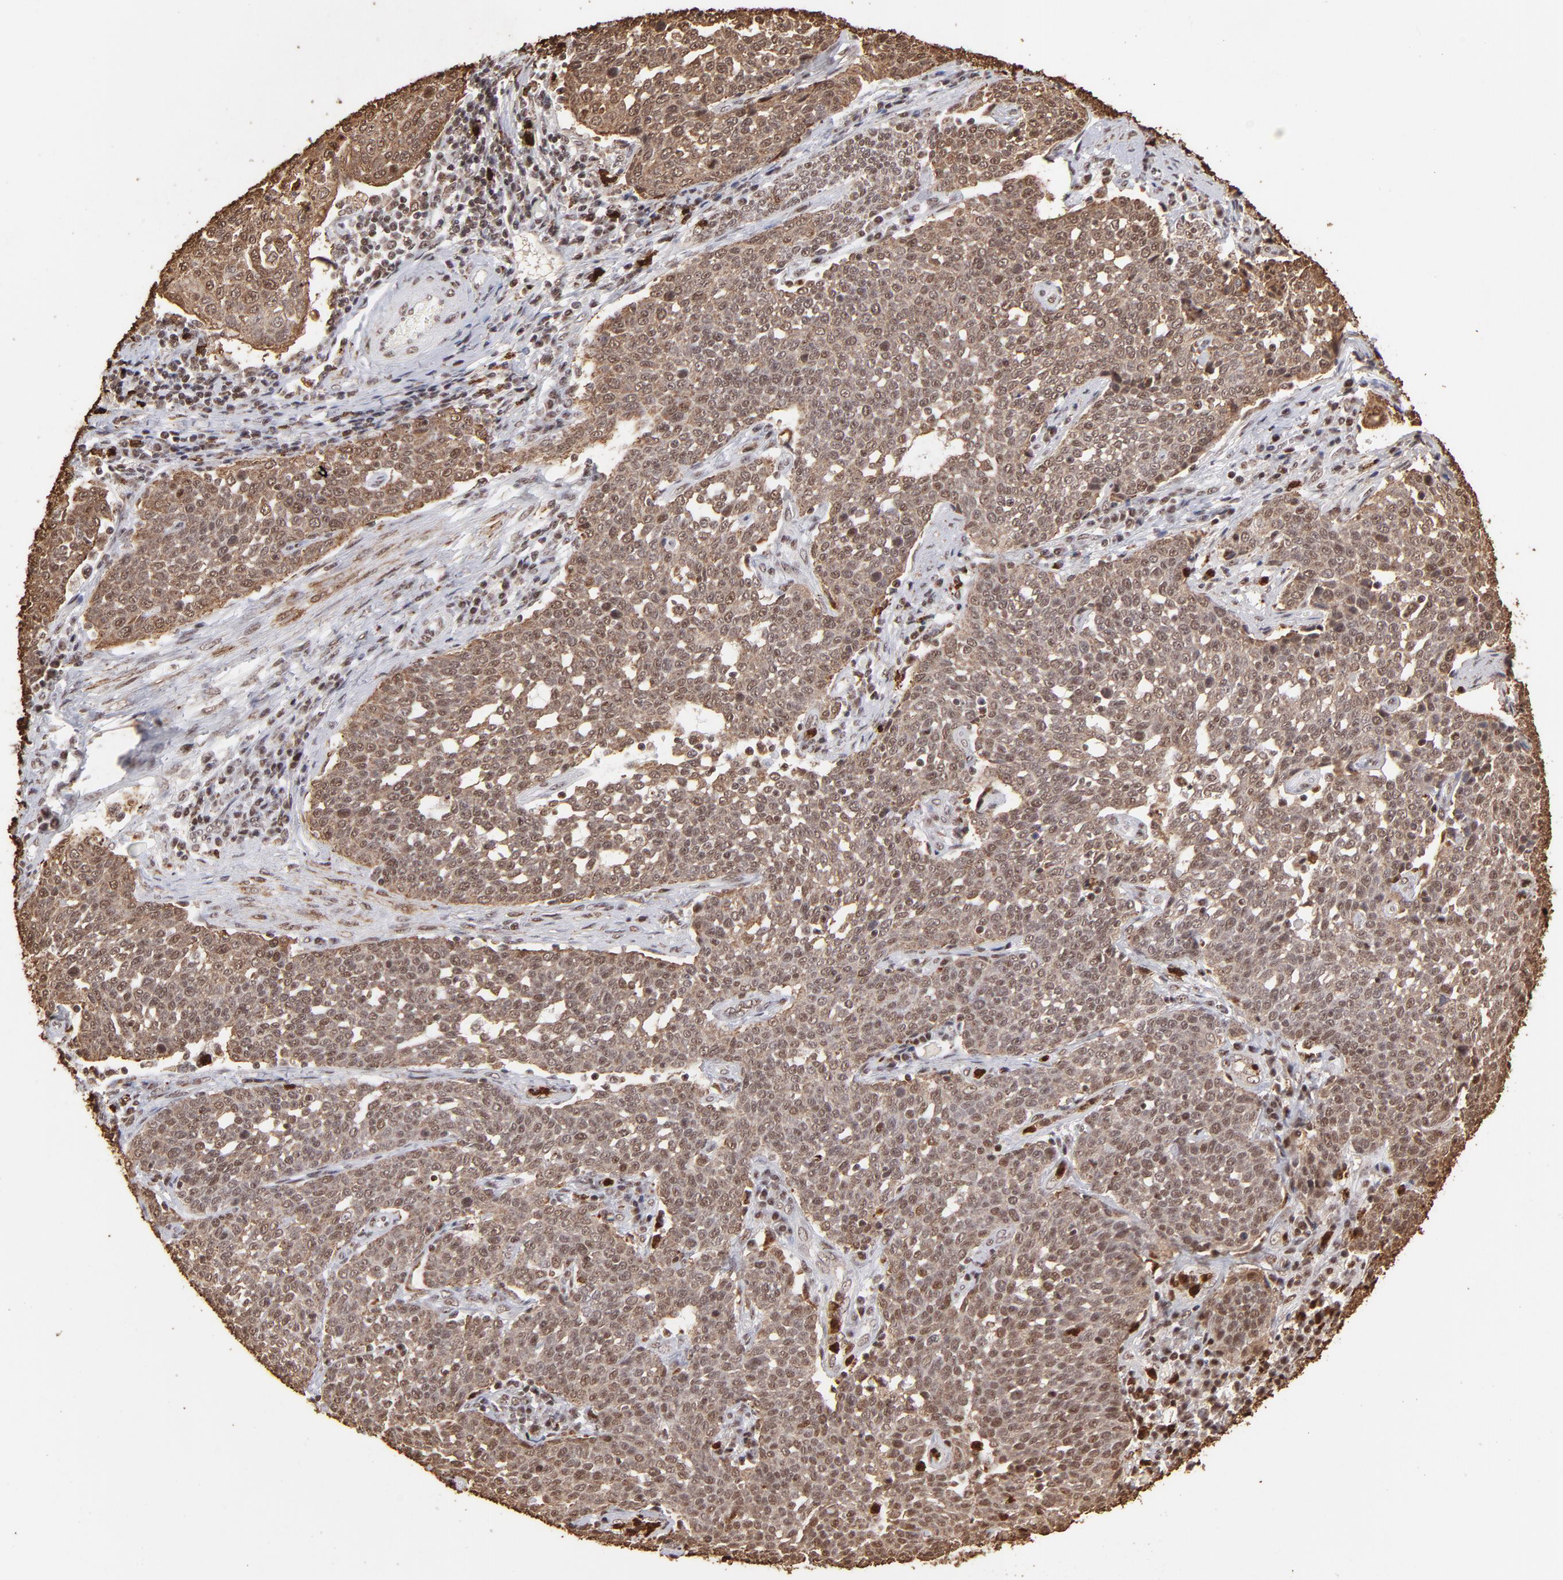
{"staining": {"intensity": "moderate", "quantity": ">75%", "location": "cytoplasmic/membranous,nuclear"}, "tissue": "cervical cancer", "cell_type": "Tumor cells", "image_type": "cancer", "snomed": [{"axis": "morphology", "description": "Squamous cell carcinoma, NOS"}, {"axis": "topography", "description": "Cervix"}], "caption": "Protein analysis of cervical cancer (squamous cell carcinoma) tissue displays moderate cytoplasmic/membranous and nuclear positivity in about >75% of tumor cells. Using DAB (brown) and hematoxylin (blue) stains, captured at high magnification using brightfield microscopy.", "gene": "ZFX", "patient": {"sex": "female", "age": 34}}